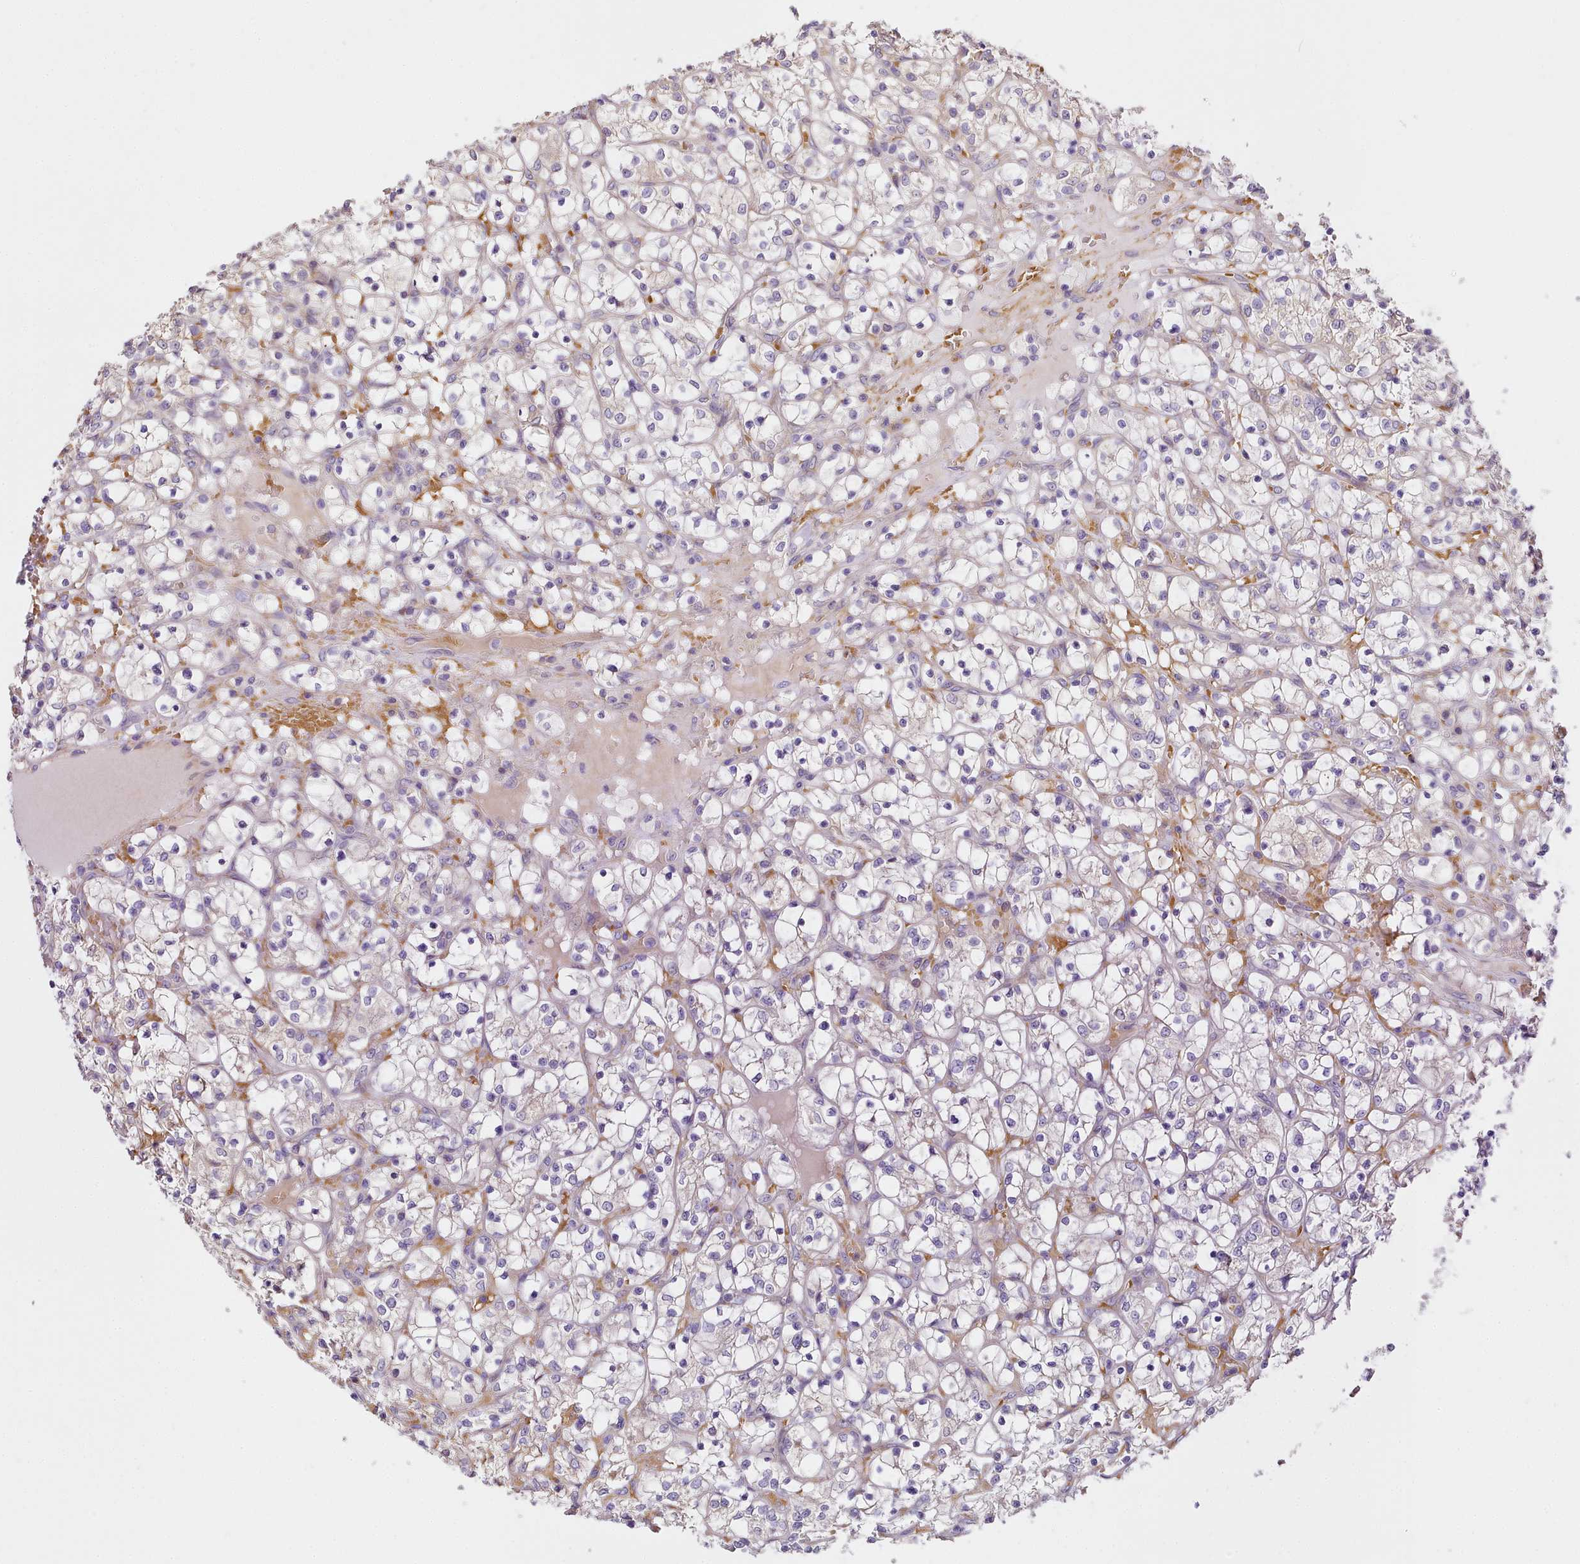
{"staining": {"intensity": "weak", "quantity": "<25%", "location": "cytoplasmic/membranous"}, "tissue": "renal cancer", "cell_type": "Tumor cells", "image_type": "cancer", "snomed": [{"axis": "morphology", "description": "Adenocarcinoma, NOS"}, {"axis": "topography", "description": "Kidney"}], "caption": "Immunohistochemistry image of neoplastic tissue: human renal adenocarcinoma stained with DAB (3,3'-diaminobenzidine) exhibits no significant protein staining in tumor cells.", "gene": "NBPF1", "patient": {"sex": "female", "age": 69}}